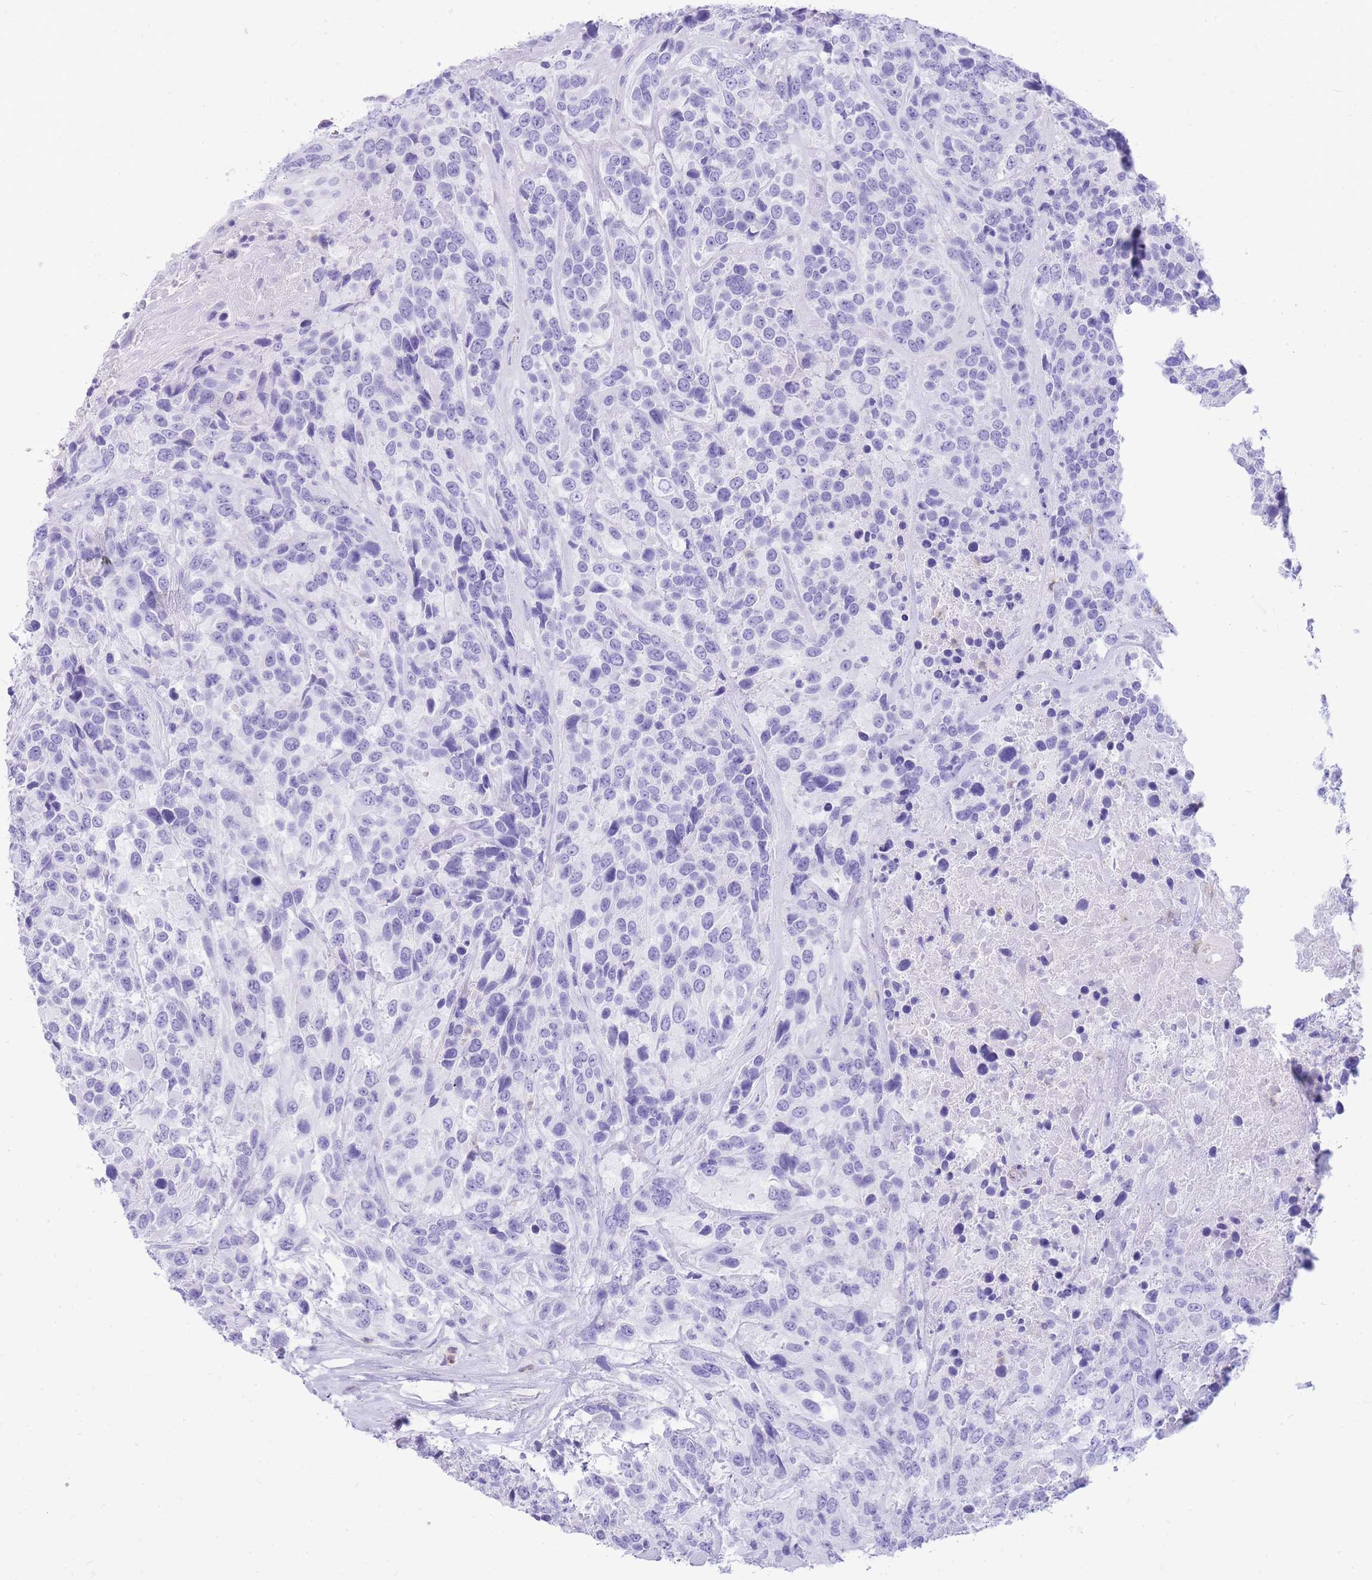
{"staining": {"intensity": "negative", "quantity": "none", "location": "none"}, "tissue": "urothelial cancer", "cell_type": "Tumor cells", "image_type": "cancer", "snomed": [{"axis": "morphology", "description": "Urothelial carcinoma, High grade"}, {"axis": "topography", "description": "Urinary bladder"}], "caption": "High power microscopy photomicrograph of an IHC image of urothelial carcinoma (high-grade), revealing no significant staining in tumor cells. The staining is performed using DAB brown chromogen with nuclei counter-stained in using hematoxylin.", "gene": "HERC1", "patient": {"sex": "female", "age": 70}}